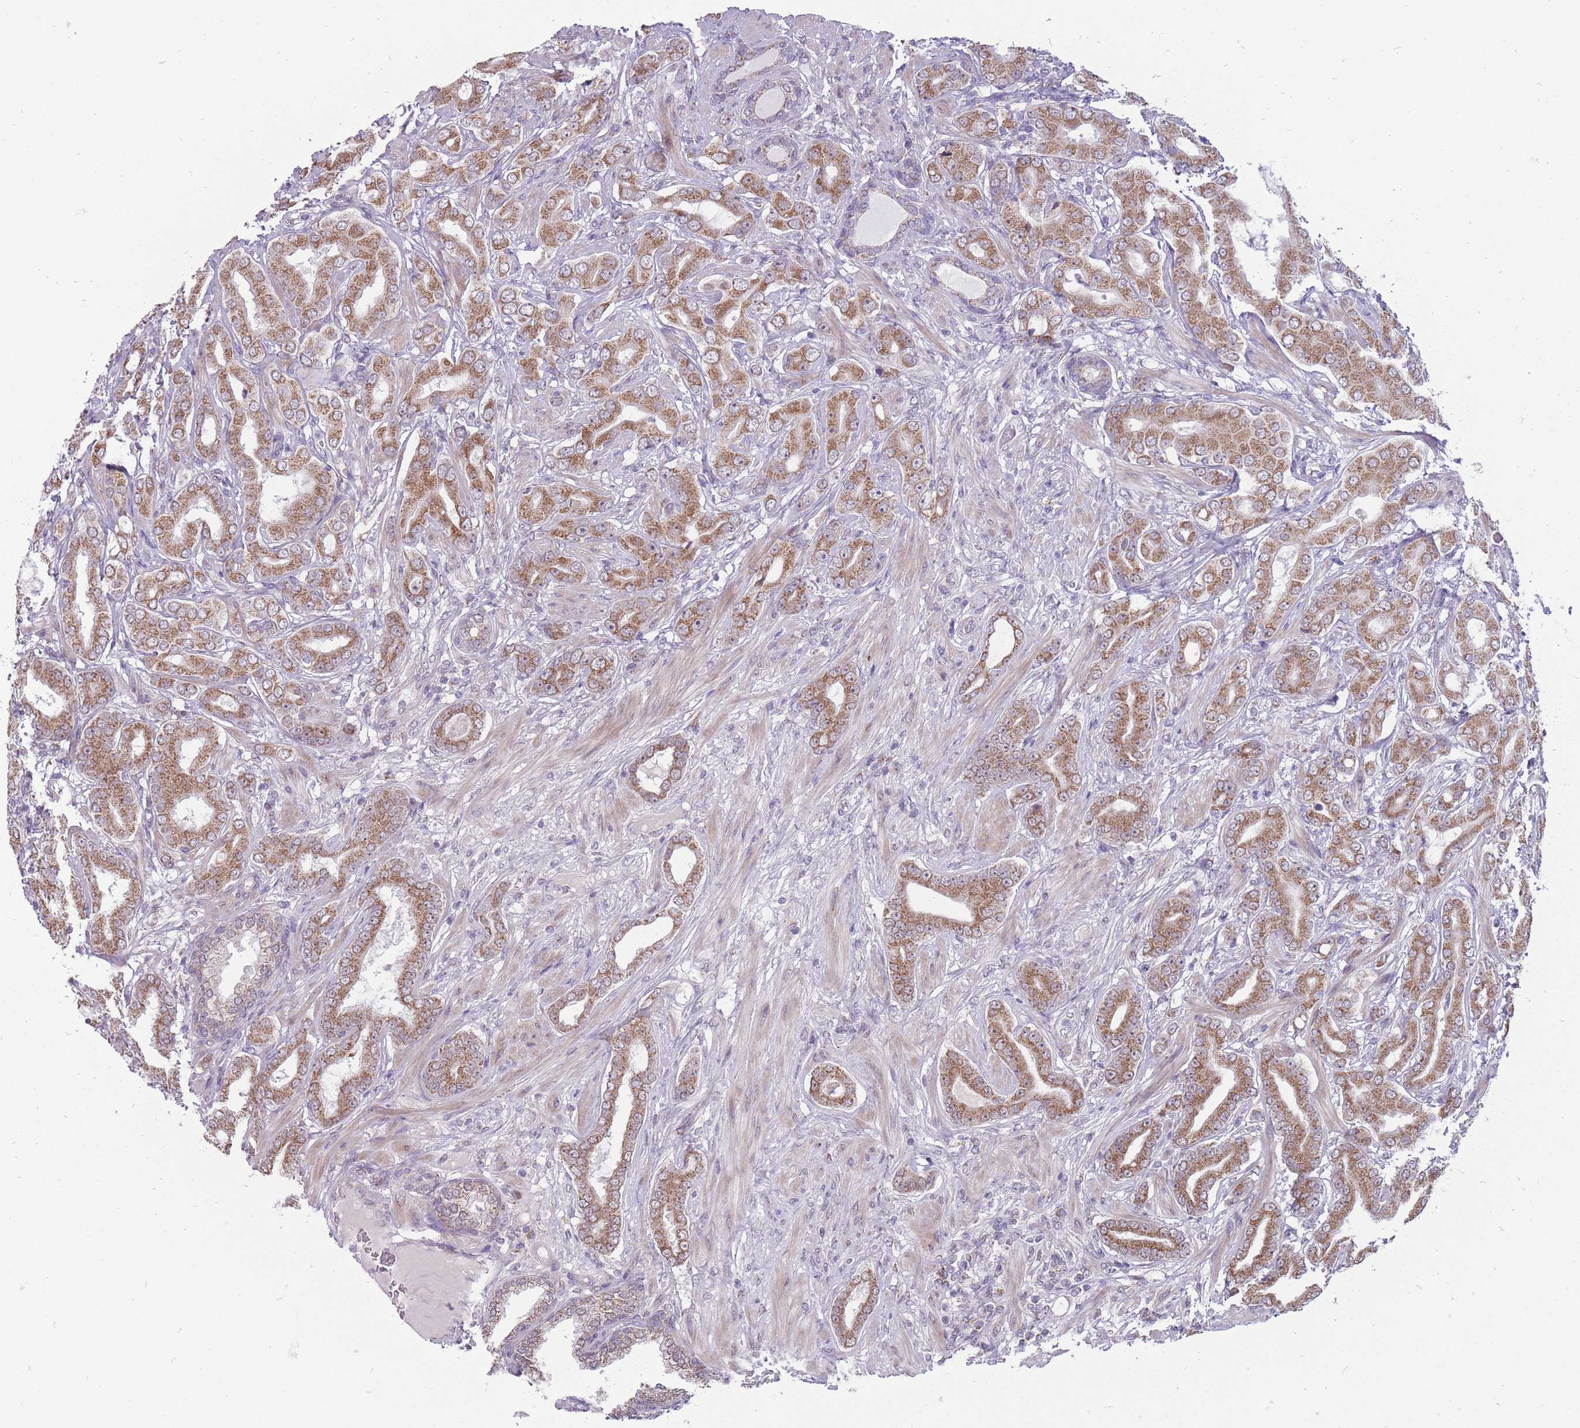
{"staining": {"intensity": "moderate", "quantity": ">75%", "location": "cytoplasmic/membranous"}, "tissue": "prostate cancer", "cell_type": "Tumor cells", "image_type": "cancer", "snomed": [{"axis": "morphology", "description": "Adenocarcinoma, Low grade"}, {"axis": "topography", "description": "Prostate"}], "caption": "Prostate adenocarcinoma (low-grade) was stained to show a protein in brown. There is medium levels of moderate cytoplasmic/membranous expression in about >75% of tumor cells.", "gene": "NELL1", "patient": {"sex": "male", "age": 57}}